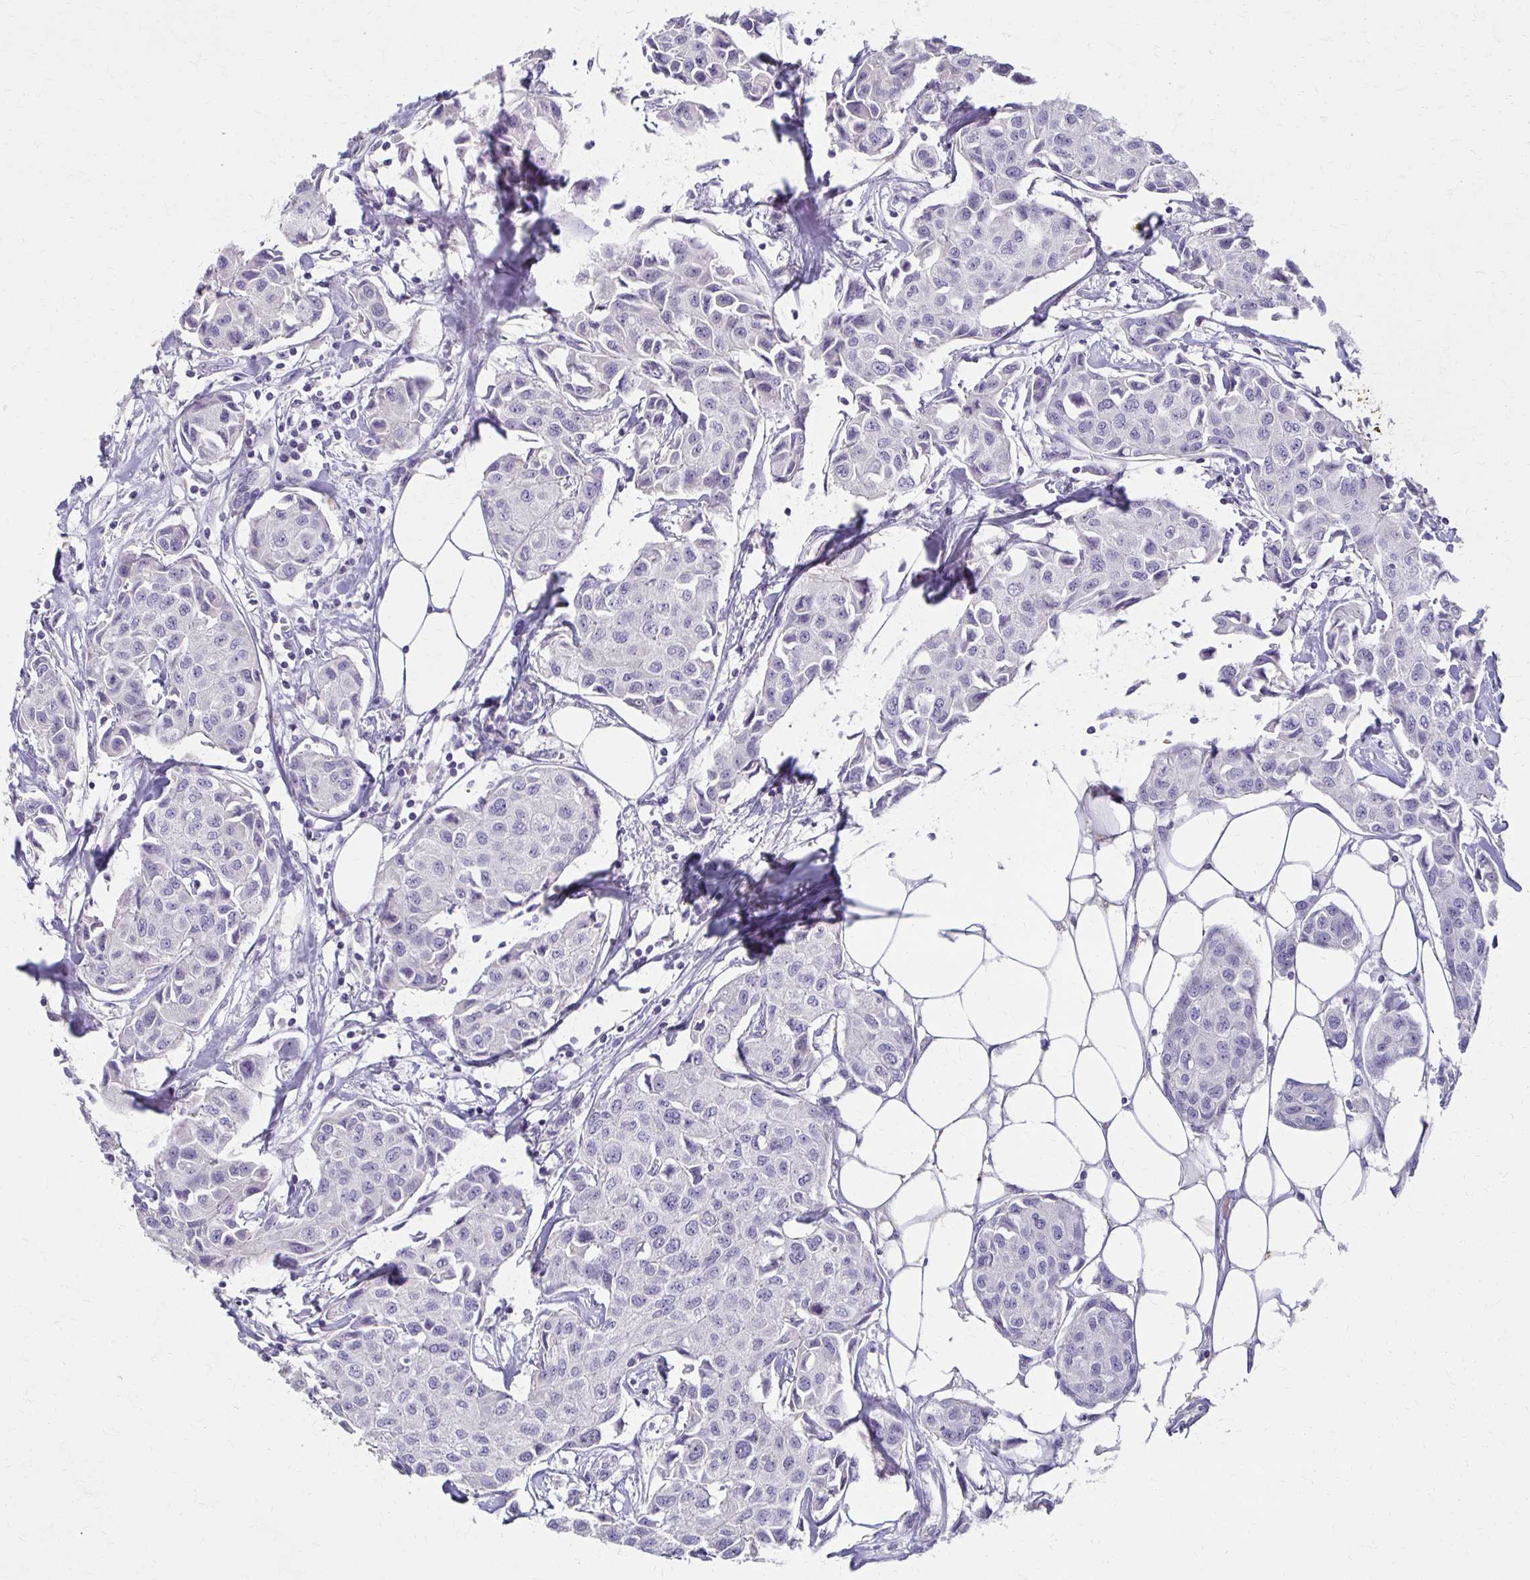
{"staining": {"intensity": "negative", "quantity": "none", "location": "none"}, "tissue": "breast cancer", "cell_type": "Tumor cells", "image_type": "cancer", "snomed": [{"axis": "morphology", "description": "Duct carcinoma"}, {"axis": "topography", "description": "Breast"}, {"axis": "topography", "description": "Lymph node"}], "caption": "Human breast invasive ductal carcinoma stained for a protein using IHC reveals no expression in tumor cells.", "gene": "BBS12", "patient": {"sex": "female", "age": 80}}